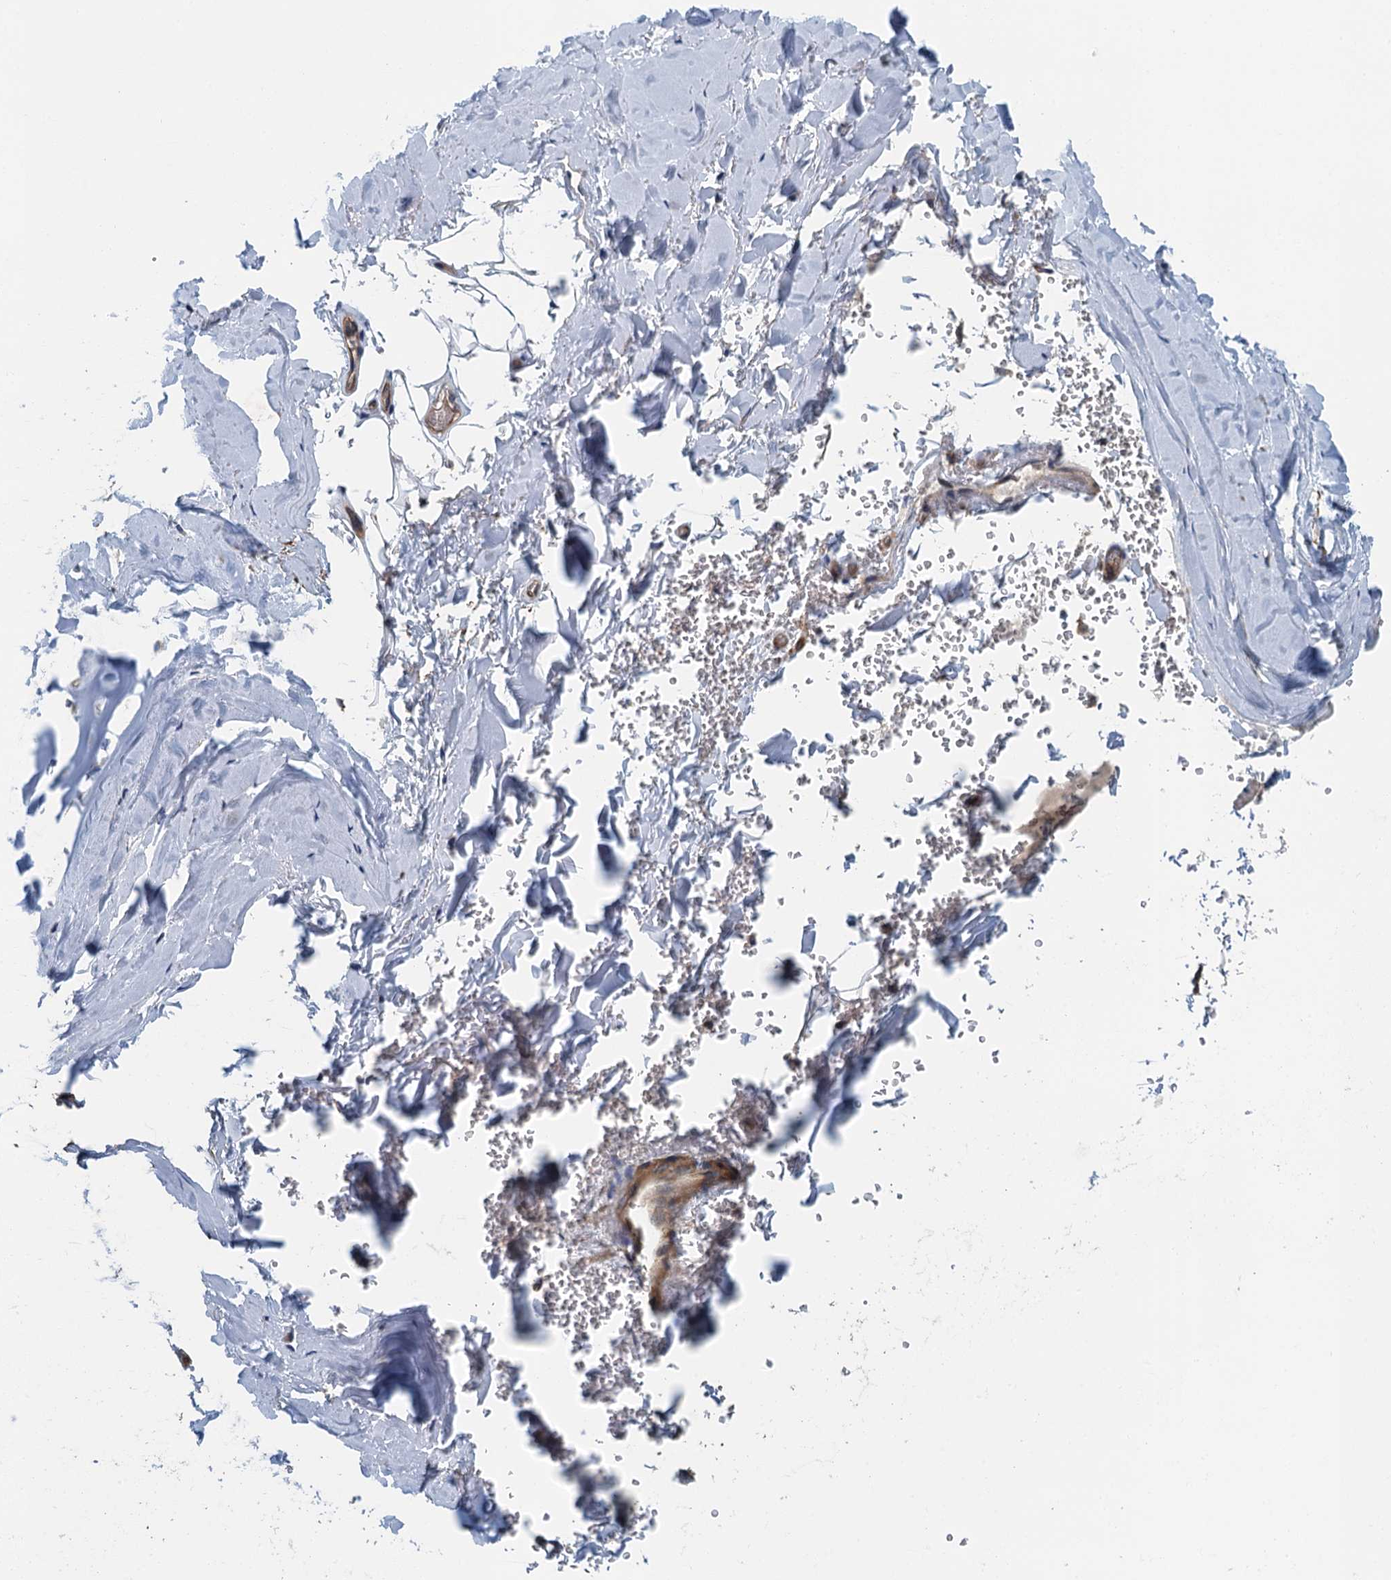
{"staining": {"intensity": "weak", "quantity": "25%-75%", "location": "cytoplasmic/membranous"}, "tissue": "adipose tissue", "cell_type": "Adipocytes", "image_type": "normal", "snomed": [{"axis": "morphology", "description": "Normal tissue, NOS"}, {"axis": "topography", "description": "Cartilage tissue"}], "caption": "Immunohistochemistry (IHC) staining of normal adipose tissue, which displays low levels of weak cytoplasmic/membranous expression in approximately 25%-75% of adipocytes indicating weak cytoplasmic/membranous protein staining. The staining was performed using DAB (3,3'-diaminobenzidine) (brown) for protein detection and nuclei were counterstained in hematoxylin (blue).", "gene": "PPP1R14D", "patient": {"sex": "female", "age": 63}}